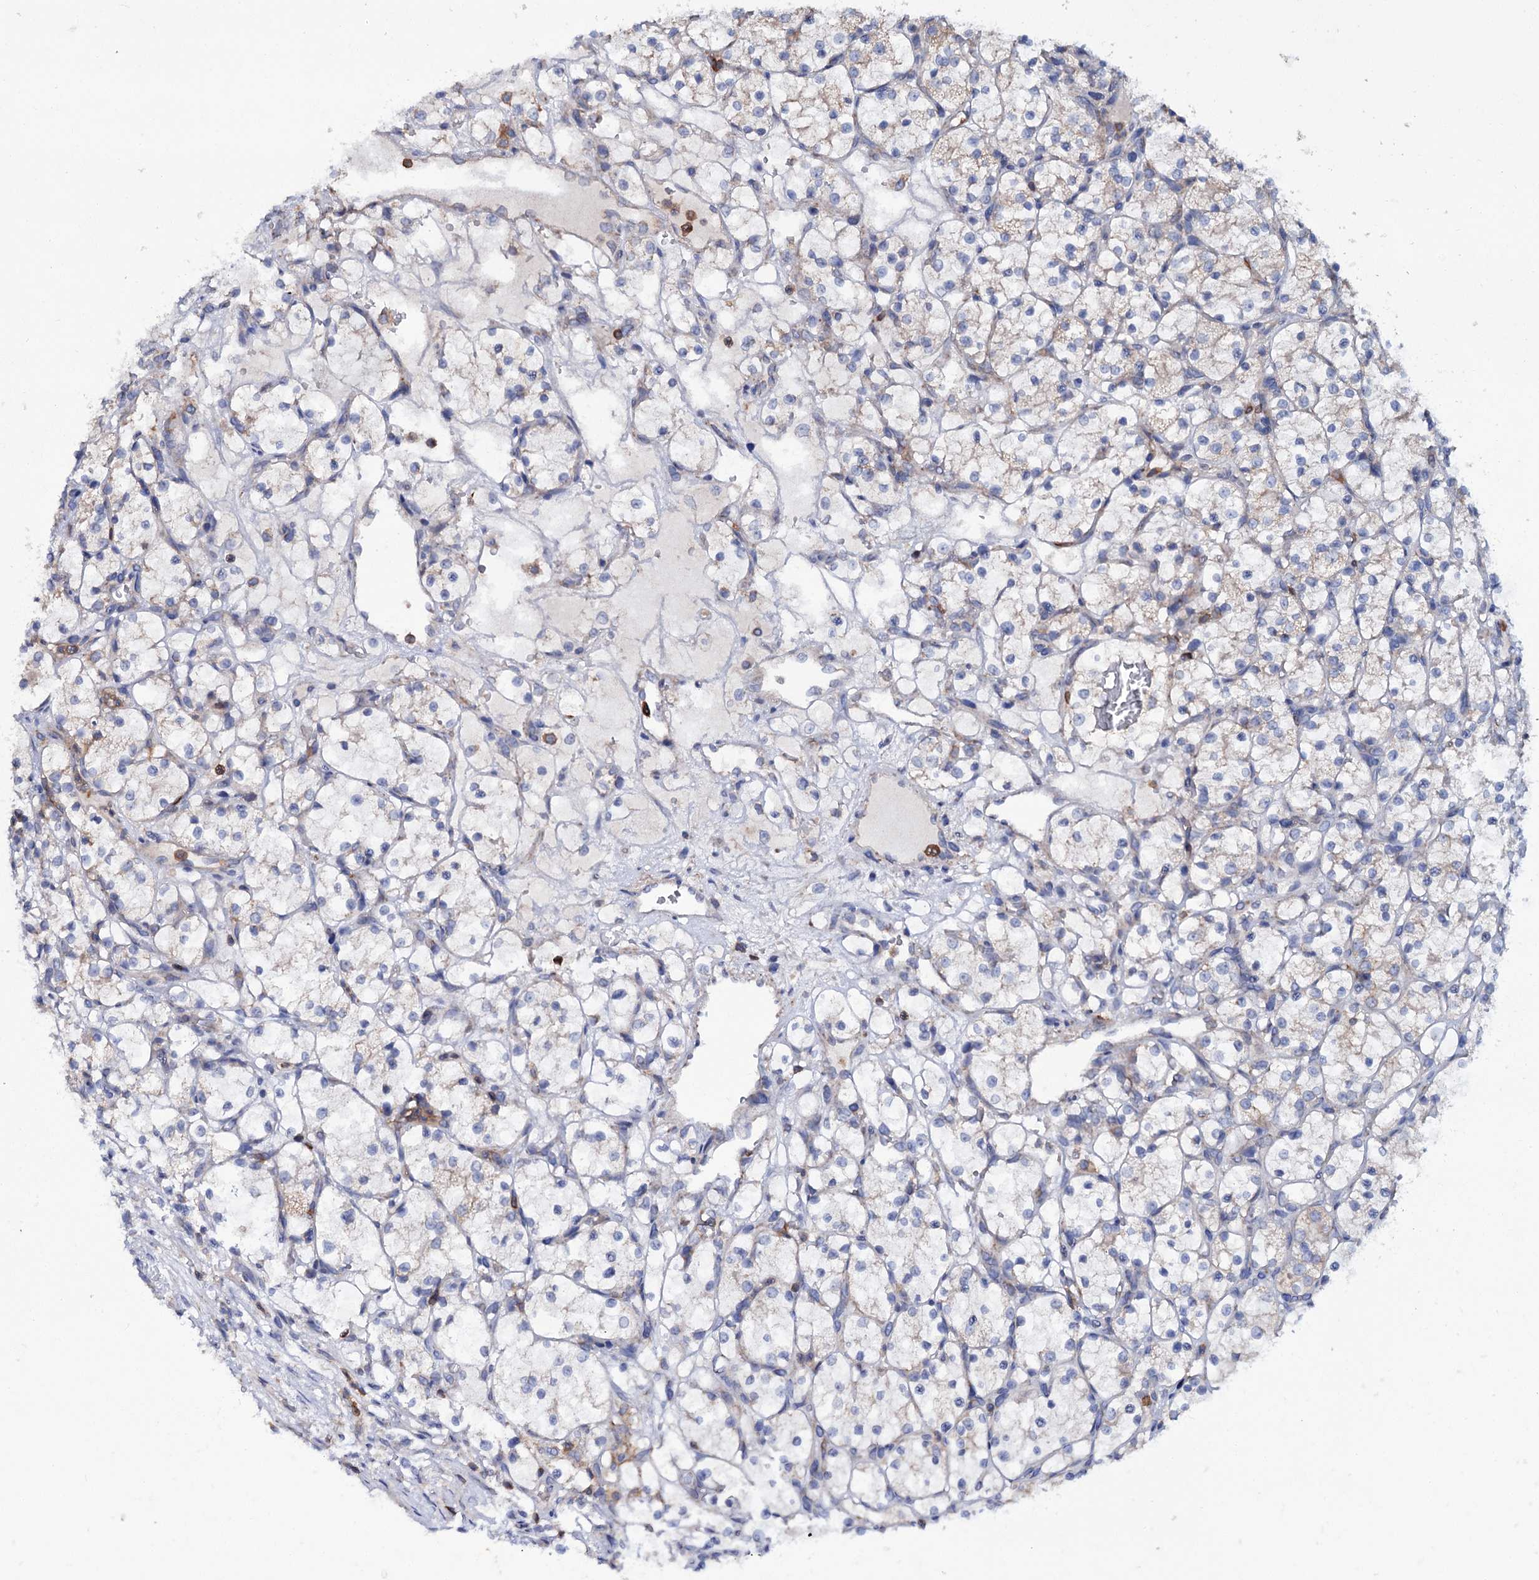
{"staining": {"intensity": "negative", "quantity": "none", "location": "none"}, "tissue": "renal cancer", "cell_type": "Tumor cells", "image_type": "cancer", "snomed": [{"axis": "morphology", "description": "Adenocarcinoma, NOS"}, {"axis": "topography", "description": "Kidney"}], "caption": "Immunohistochemical staining of renal cancer (adenocarcinoma) reveals no significant positivity in tumor cells.", "gene": "UBASH3B", "patient": {"sex": "female", "age": 69}}